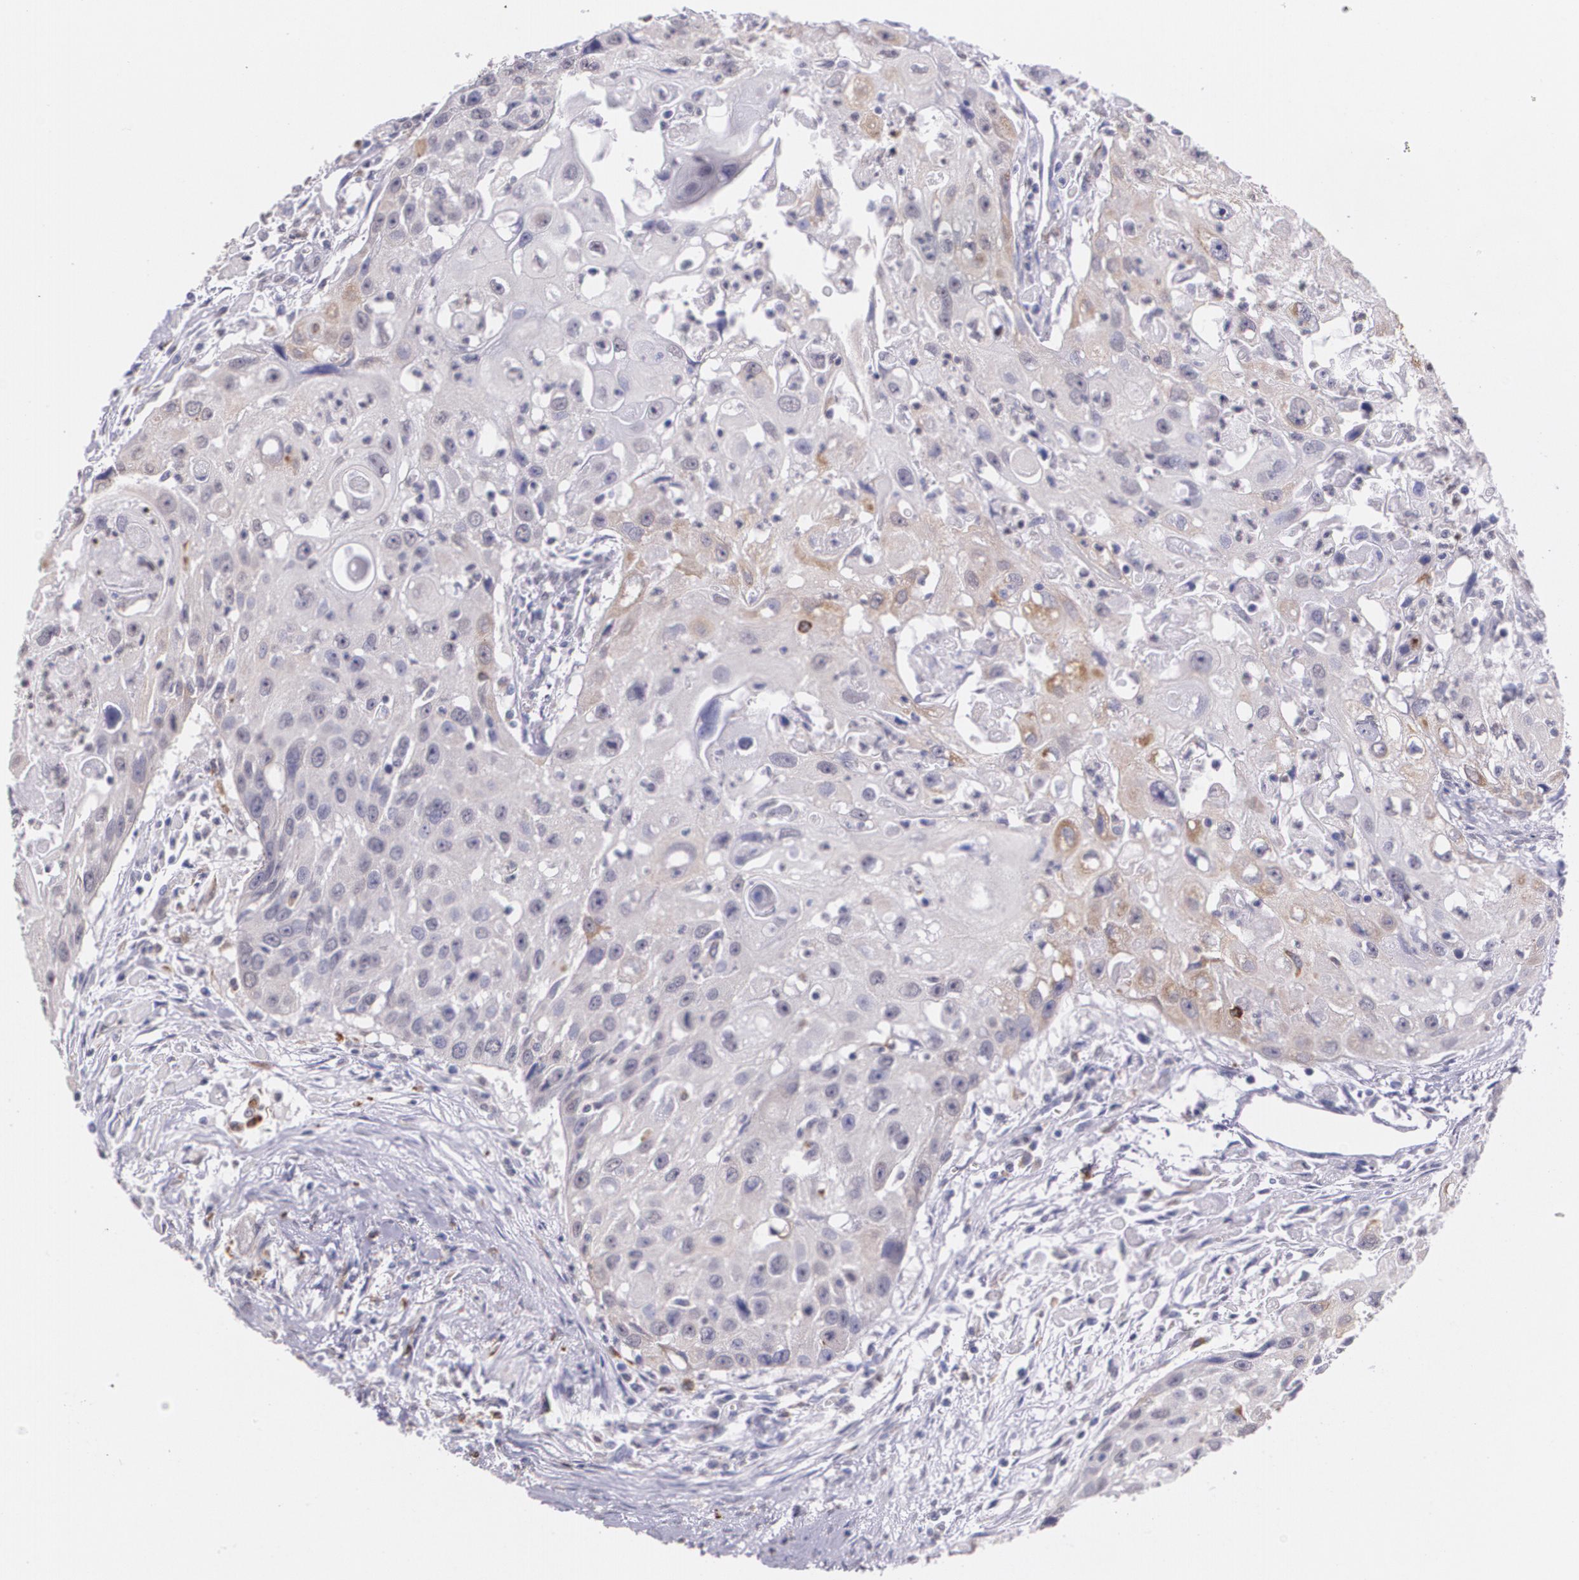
{"staining": {"intensity": "weak", "quantity": "<25%", "location": "cytoplasmic/membranous"}, "tissue": "head and neck cancer", "cell_type": "Tumor cells", "image_type": "cancer", "snomed": [{"axis": "morphology", "description": "Squamous cell carcinoma, NOS"}, {"axis": "topography", "description": "Head-Neck"}], "caption": "Immunohistochemical staining of squamous cell carcinoma (head and neck) demonstrates no significant staining in tumor cells.", "gene": "RTN1", "patient": {"sex": "male", "age": 64}}